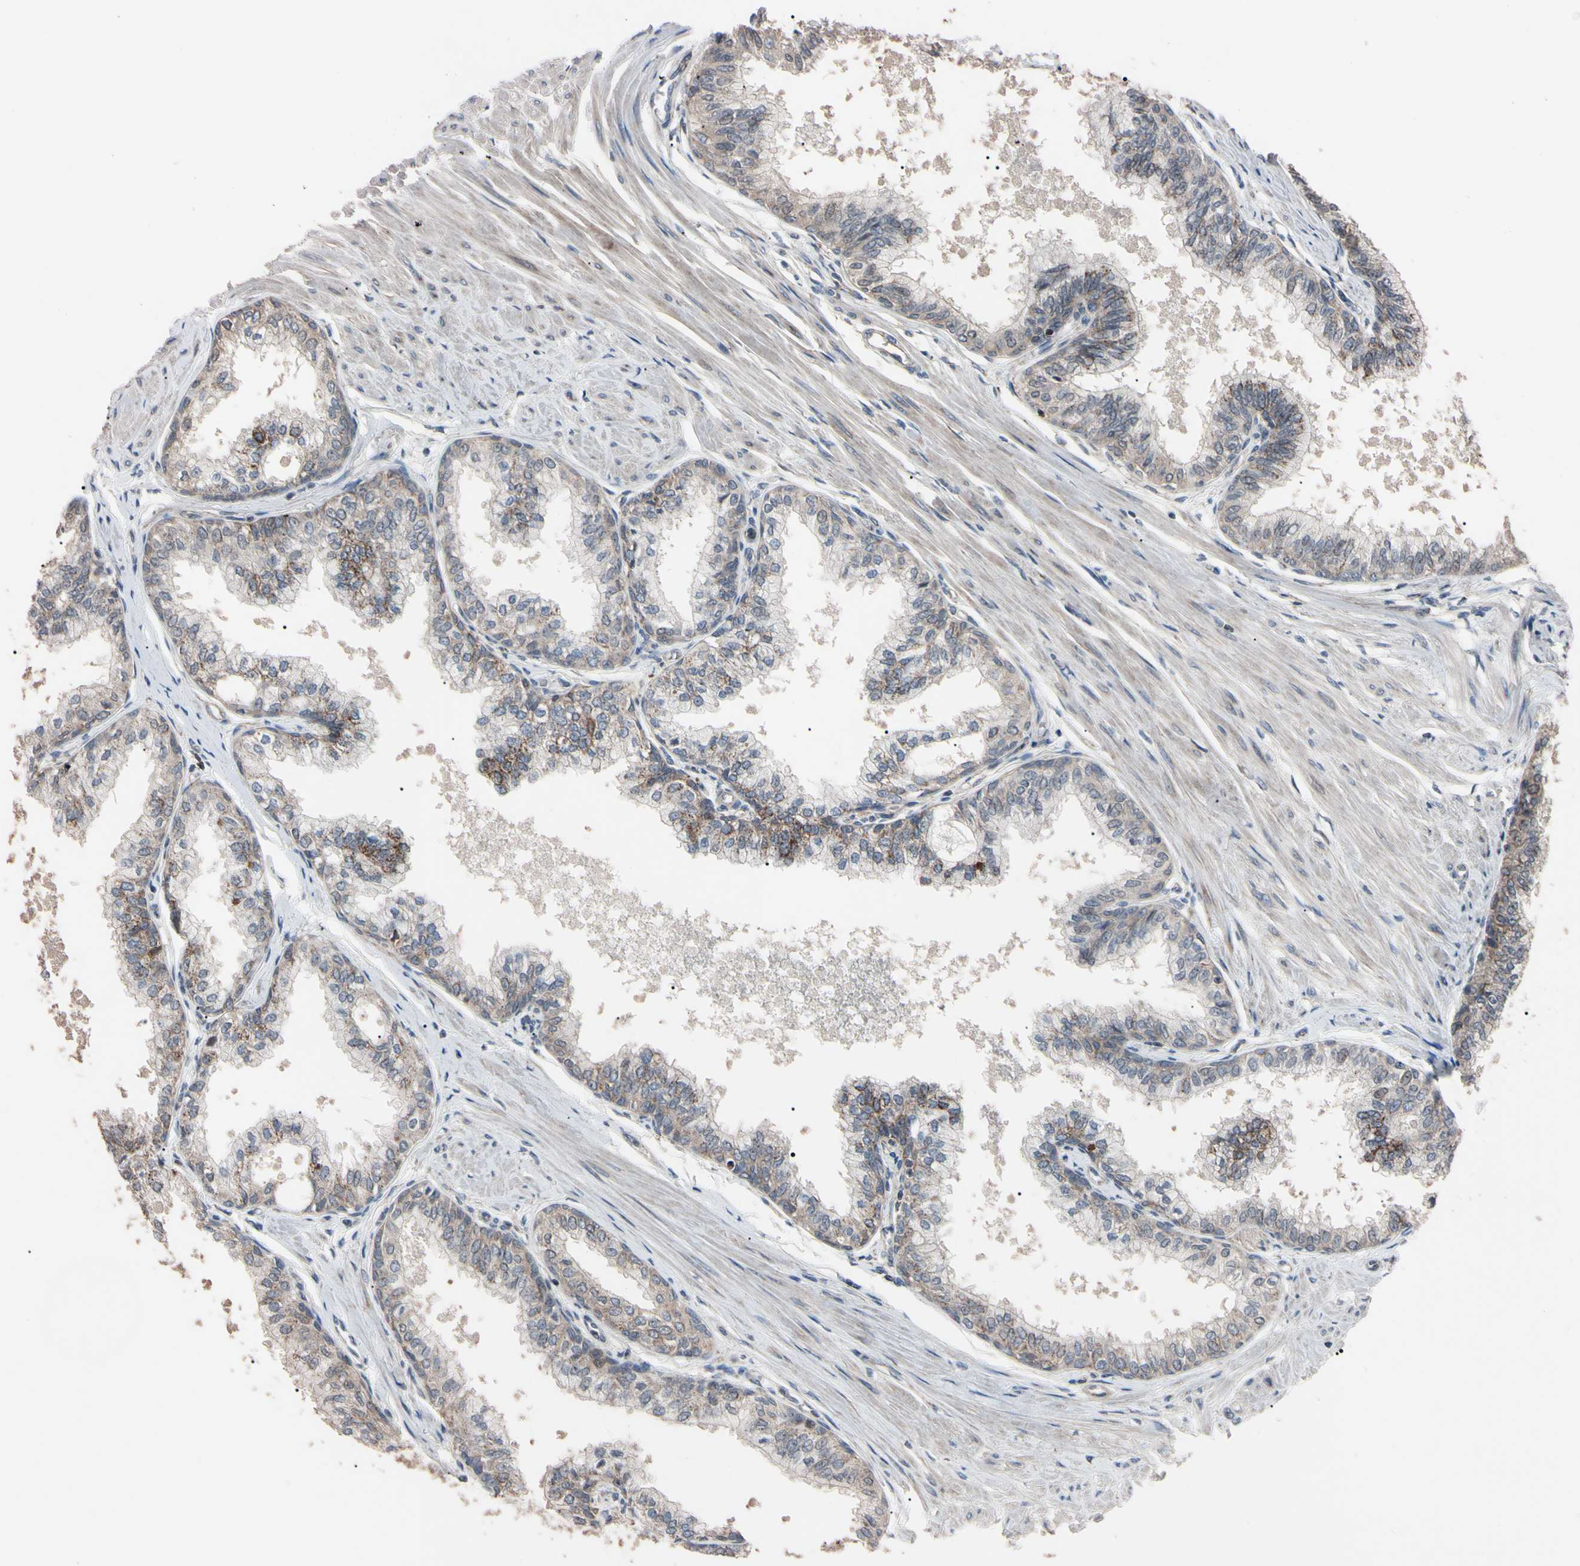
{"staining": {"intensity": "weak", "quantity": "<25%", "location": "cytoplasmic/membranous"}, "tissue": "prostate", "cell_type": "Glandular cells", "image_type": "normal", "snomed": [{"axis": "morphology", "description": "Normal tissue, NOS"}, {"axis": "topography", "description": "Prostate"}, {"axis": "topography", "description": "Seminal veicle"}], "caption": "Histopathology image shows no protein expression in glandular cells of normal prostate.", "gene": "TNFRSF1A", "patient": {"sex": "male", "age": 60}}